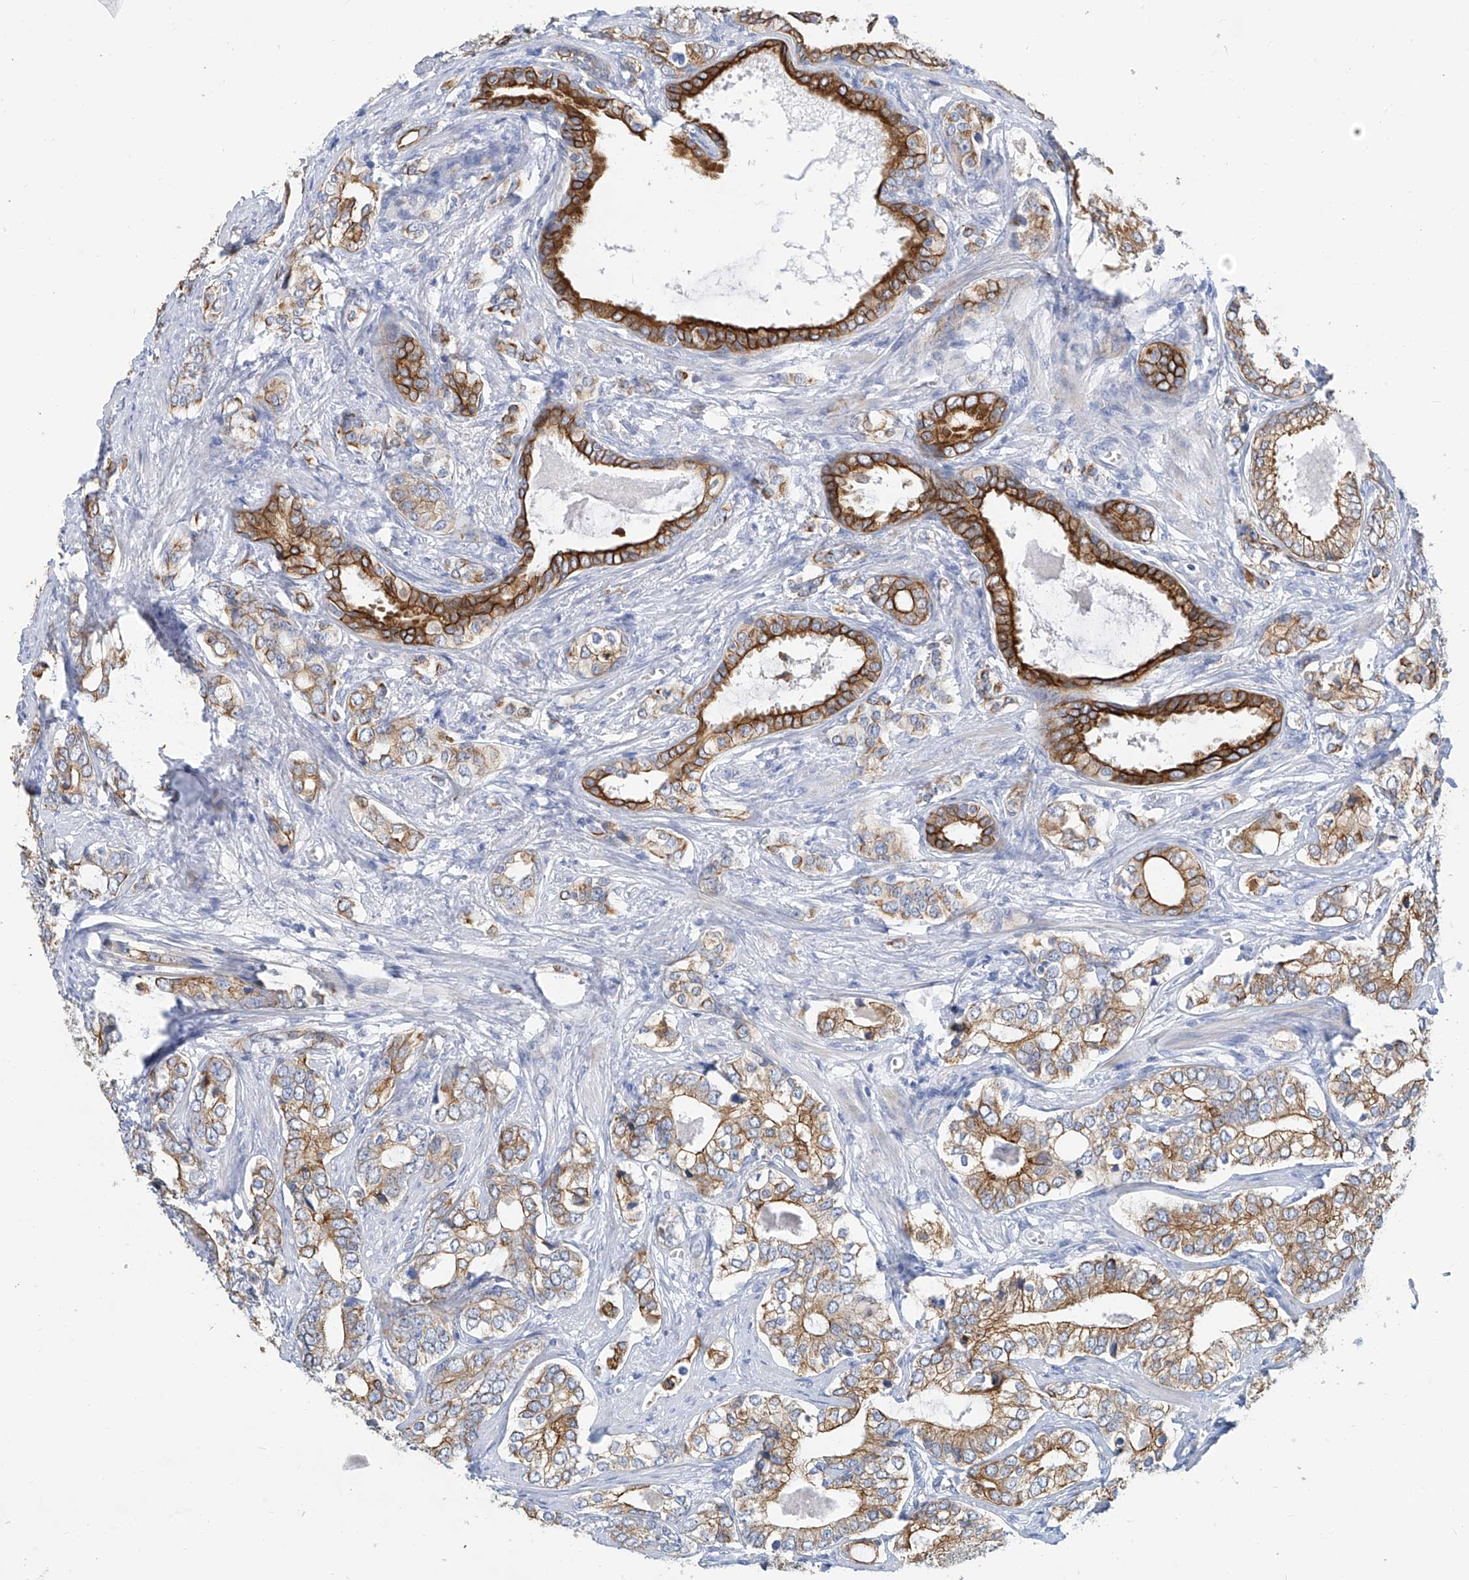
{"staining": {"intensity": "moderate", "quantity": "25%-75%", "location": "cytoplasmic/membranous"}, "tissue": "prostate cancer", "cell_type": "Tumor cells", "image_type": "cancer", "snomed": [{"axis": "morphology", "description": "Adenocarcinoma, High grade"}, {"axis": "topography", "description": "Prostate"}], "caption": "A medium amount of moderate cytoplasmic/membranous staining is seen in about 25%-75% of tumor cells in high-grade adenocarcinoma (prostate) tissue. The staining was performed using DAB (3,3'-diaminobenzidine) to visualize the protein expression in brown, while the nuclei were stained in blue with hematoxylin (Magnification: 20x).", "gene": "PIK3C2B", "patient": {"sex": "male", "age": 62}}